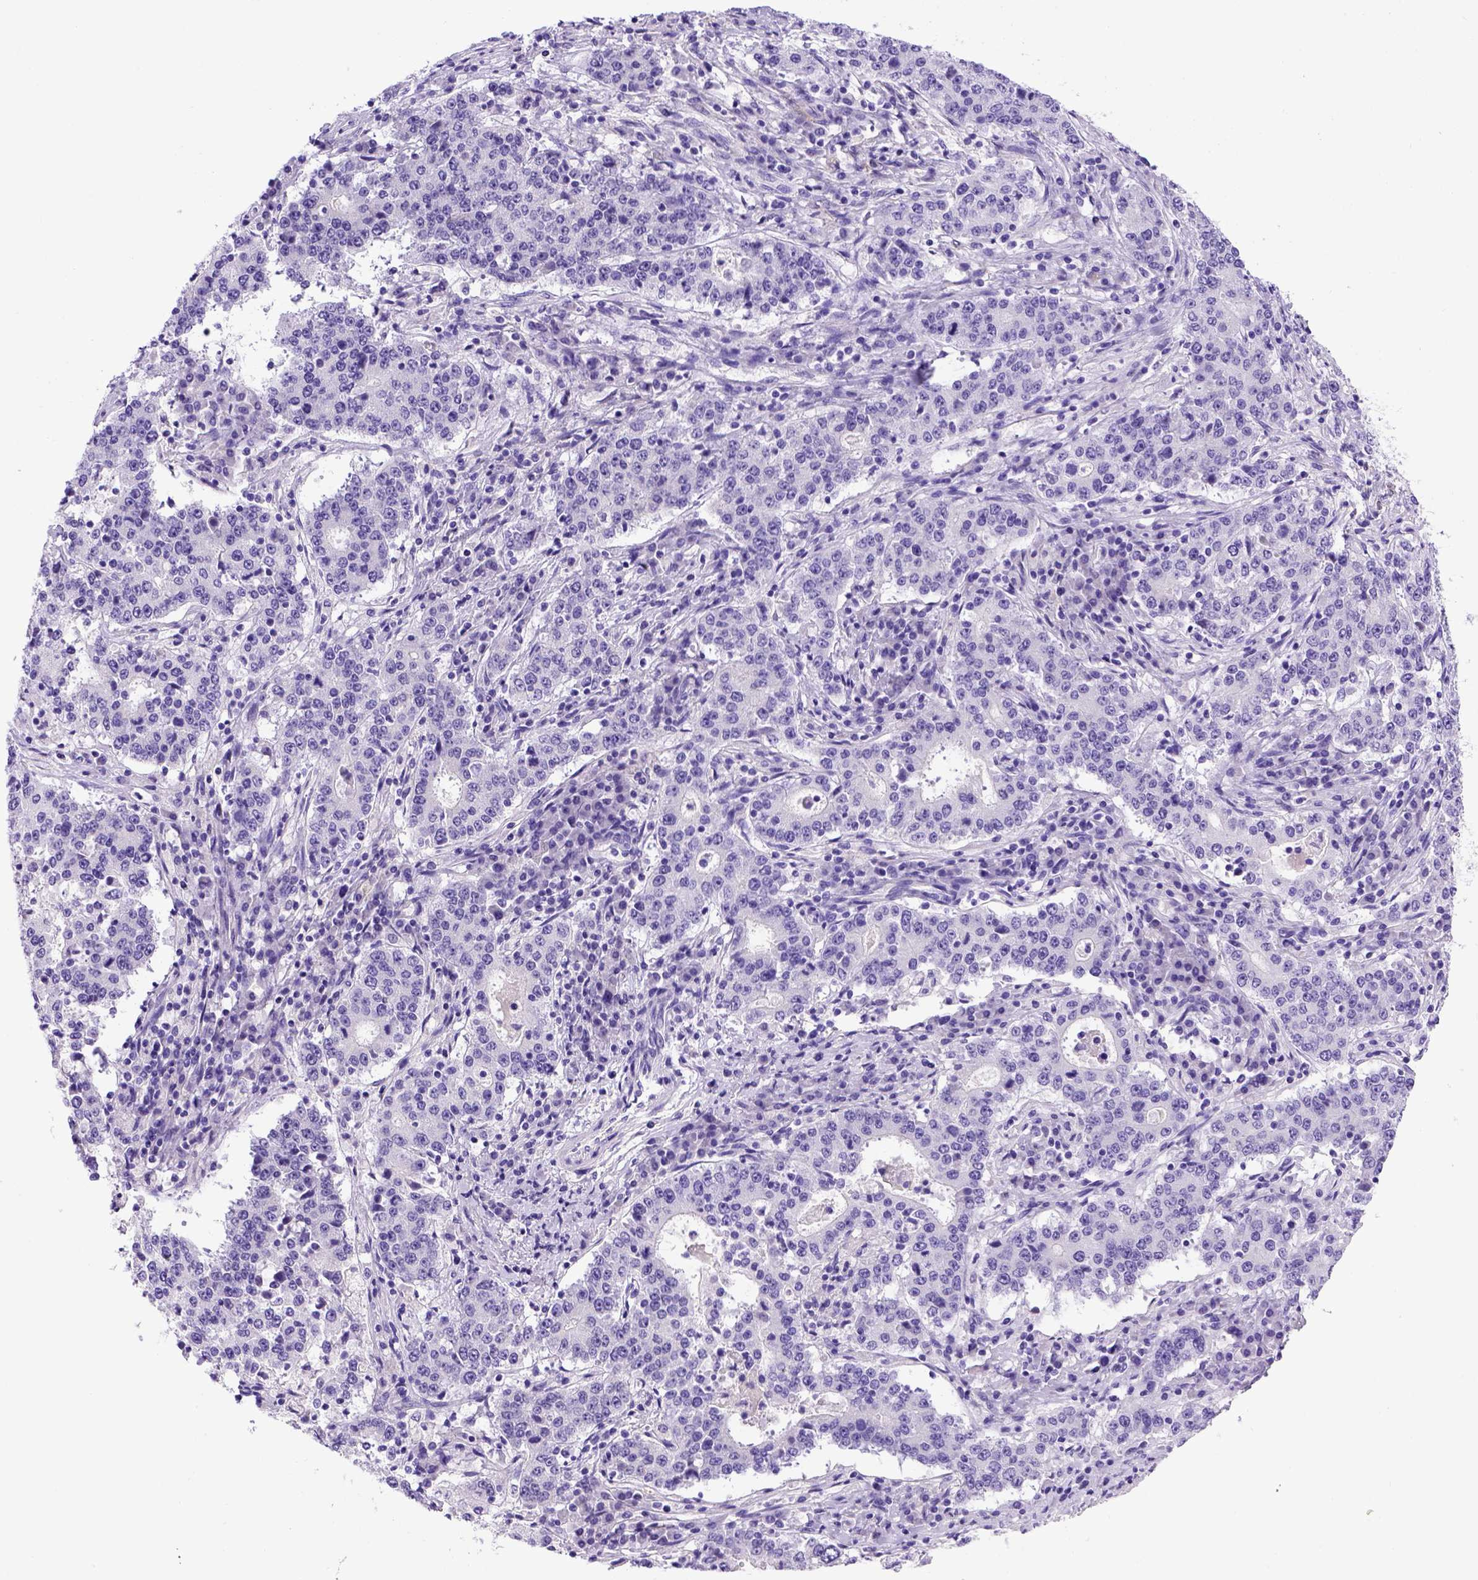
{"staining": {"intensity": "negative", "quantity": "none", "location": "none"}, "tissue": "stomach cancer", "cell_type": "Tumor cells", "image_type": "cancer", "snomed": [{"axis": "morphology", "description": "Adenocarcinoma, NOS"}, {"axis": "topography", "description": "Stomach"}], "caption": "This is an IHC micrograph of adenocarcinoma (stomach). There is no positivity in tumor cells.", "gene": "PTGES", "patient": {"sex": "male", "age": 59}}